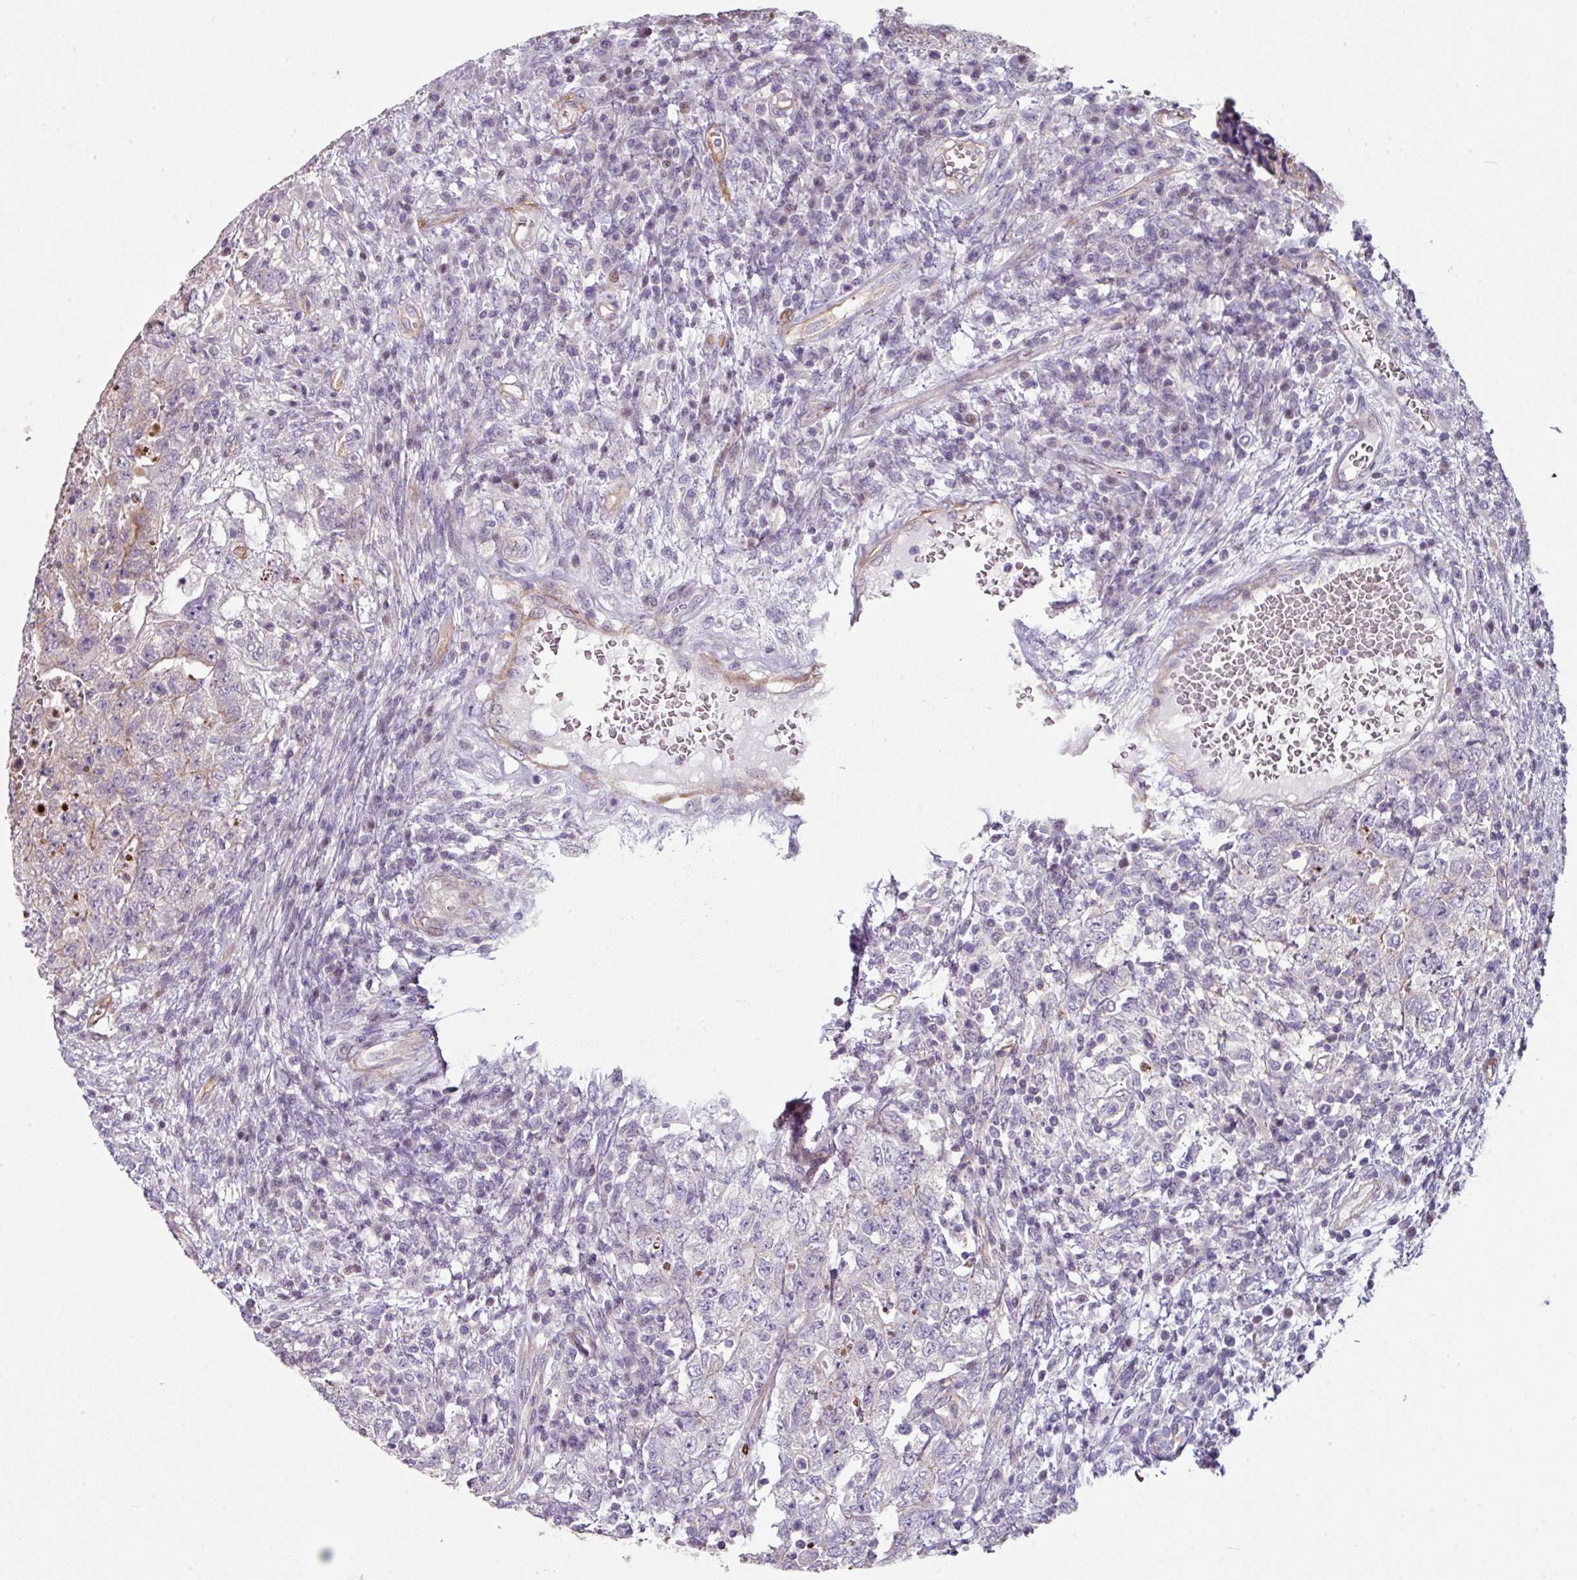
{"staining": {"intensity": "negative", "quantity": "none", "location": "none"}, "tissue": "testis cancer", "cell_type": "Tumor cells", "image_type": "cancer", "snomed": [{"axis": "morphology", "description": "Carcinoma, Embryonal, NOS"}, {"axis": "topography", "description": "Testis"}], "caption": "Histopathology image shows no protein staining in tumor cells of testis cancer (embryonal carcinoma) tissue.", "gene": "ANO9", "patient": {"sex": "male", "age": 26}}